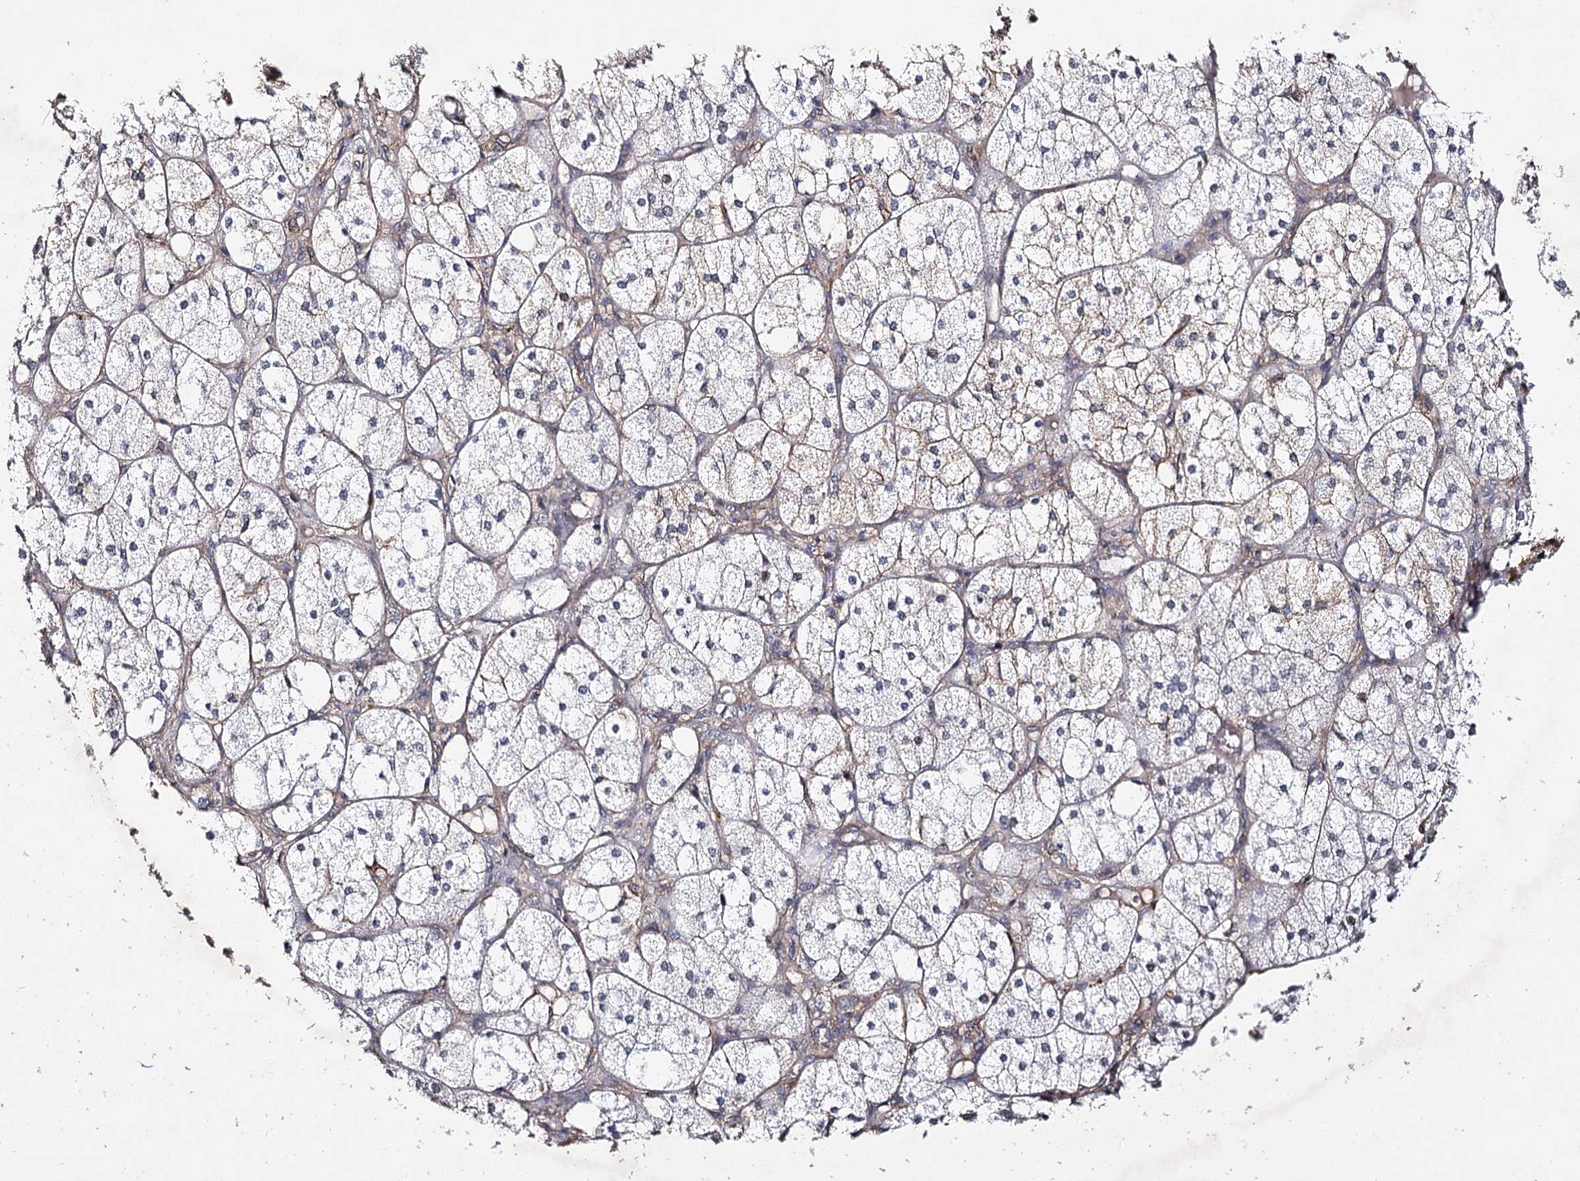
{"staining": {"intensity": "weak", "quantity": "<25%", "location": "cytoplasmic/membranous"}, "tissue": "adrenal gland", "cell_type": "Glandular cells", "image_type": "normal", "snomed": [{"axis": "morphology", "description": "Normal tissue, NOS"}, {"axis": "topography", "description": "Adrenal gland"}], "caption": "Photomicrograph shows no significant protein expression in glandular cells of normal adrenal gland.", "gene": "TMEM218", "patient": {"sex": "female", "age": 61}}